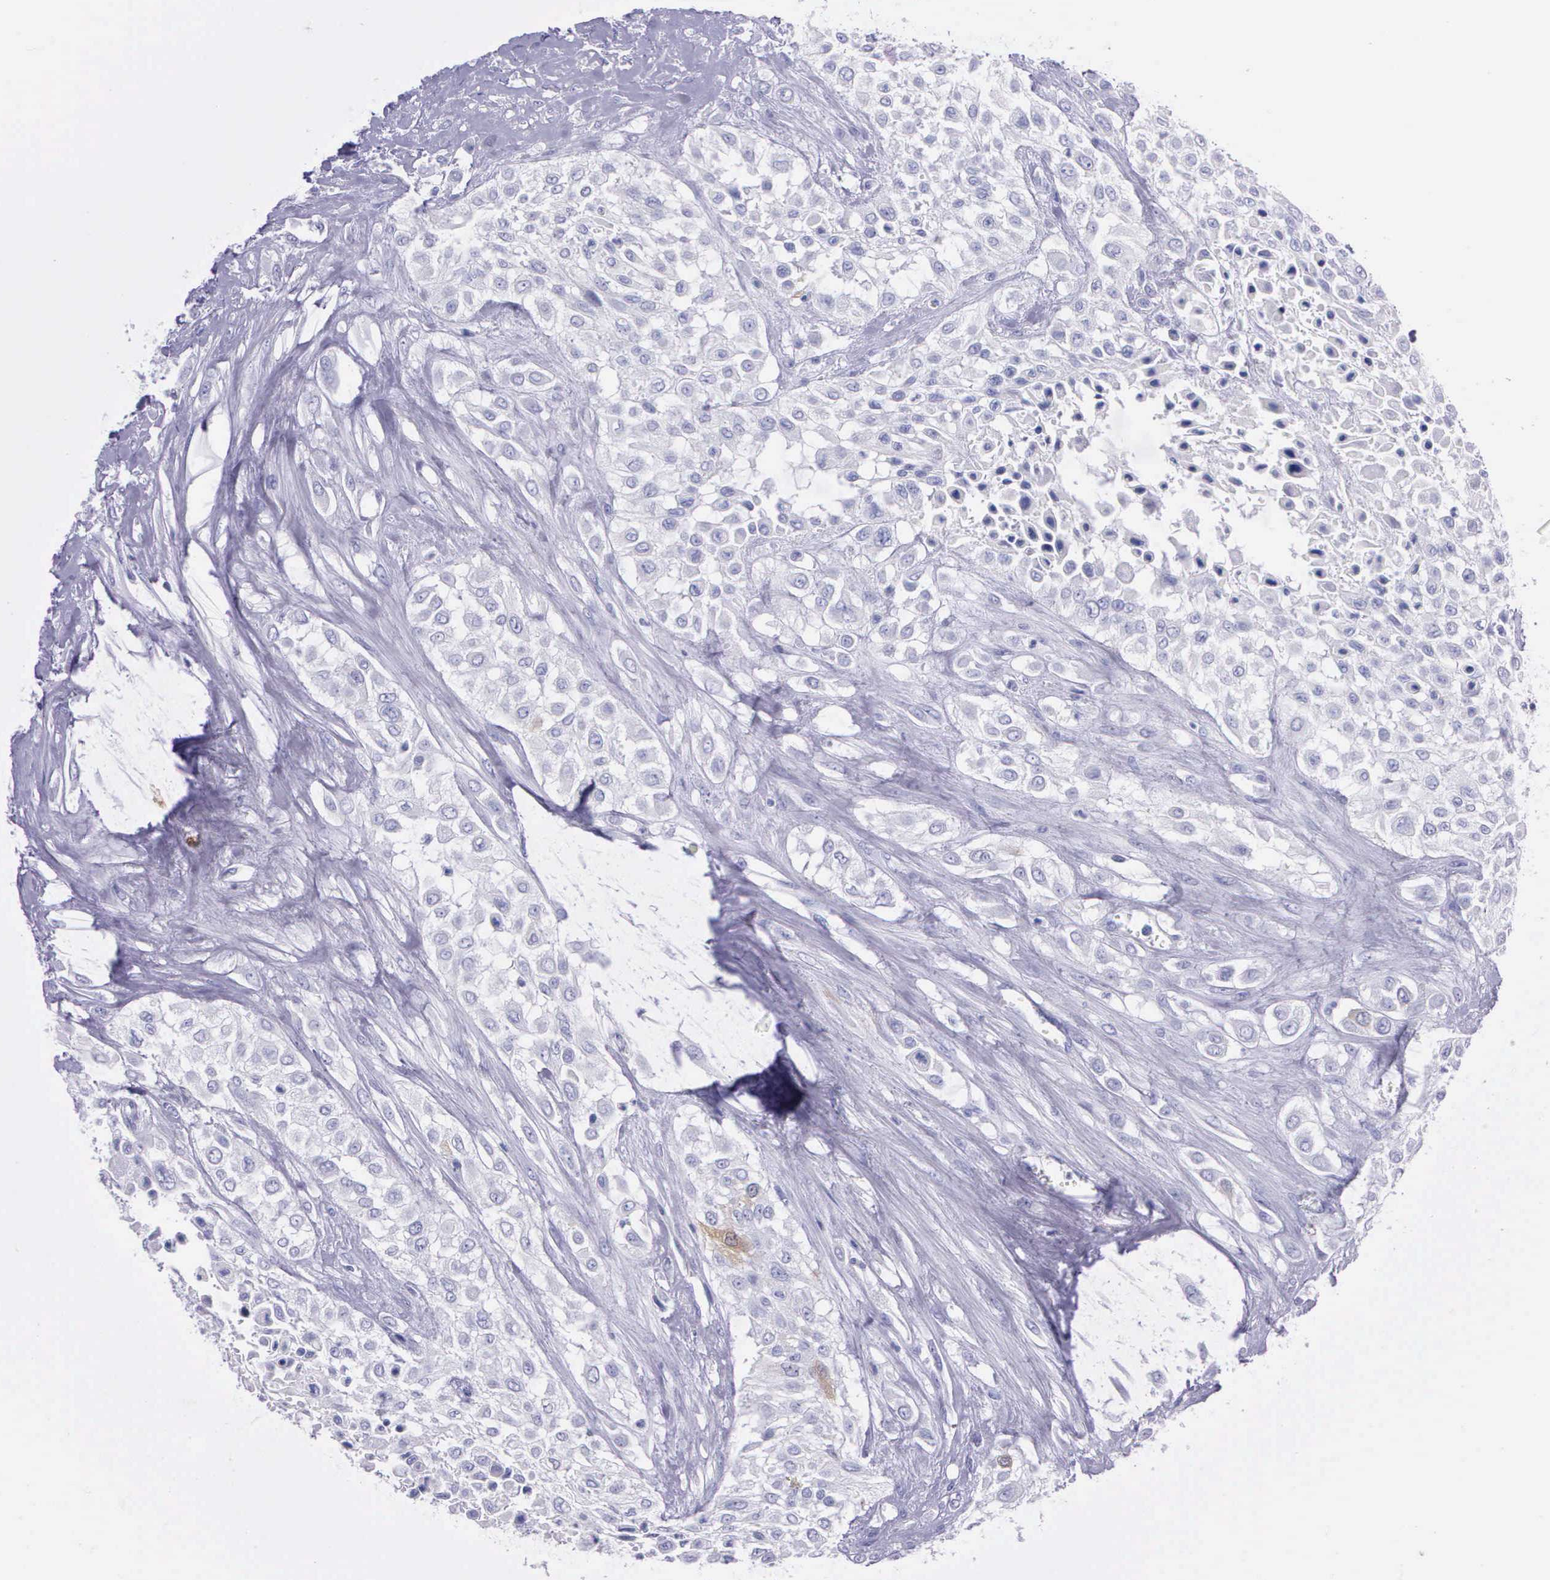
{"staining": {"intensity": "weak", "quantity": "<25%", "location": "cytoplasmic/membranous"}, "tissue": "urothelial cancer", "cell_type": "Tumor cells", "image_type": "cancer", "snomed": [{"axis": "morphology", "description": "Urothelial carcinoma, High grade"}, {"axis": "topography", "description": "Urinary bladder"}], "caption": "The micrograph demonstrates no significant expression in tumor cells of high-grade urothelial carcinoma.", "gene": "CCNB1", "patient": {"sex": "male", "age": 57}}